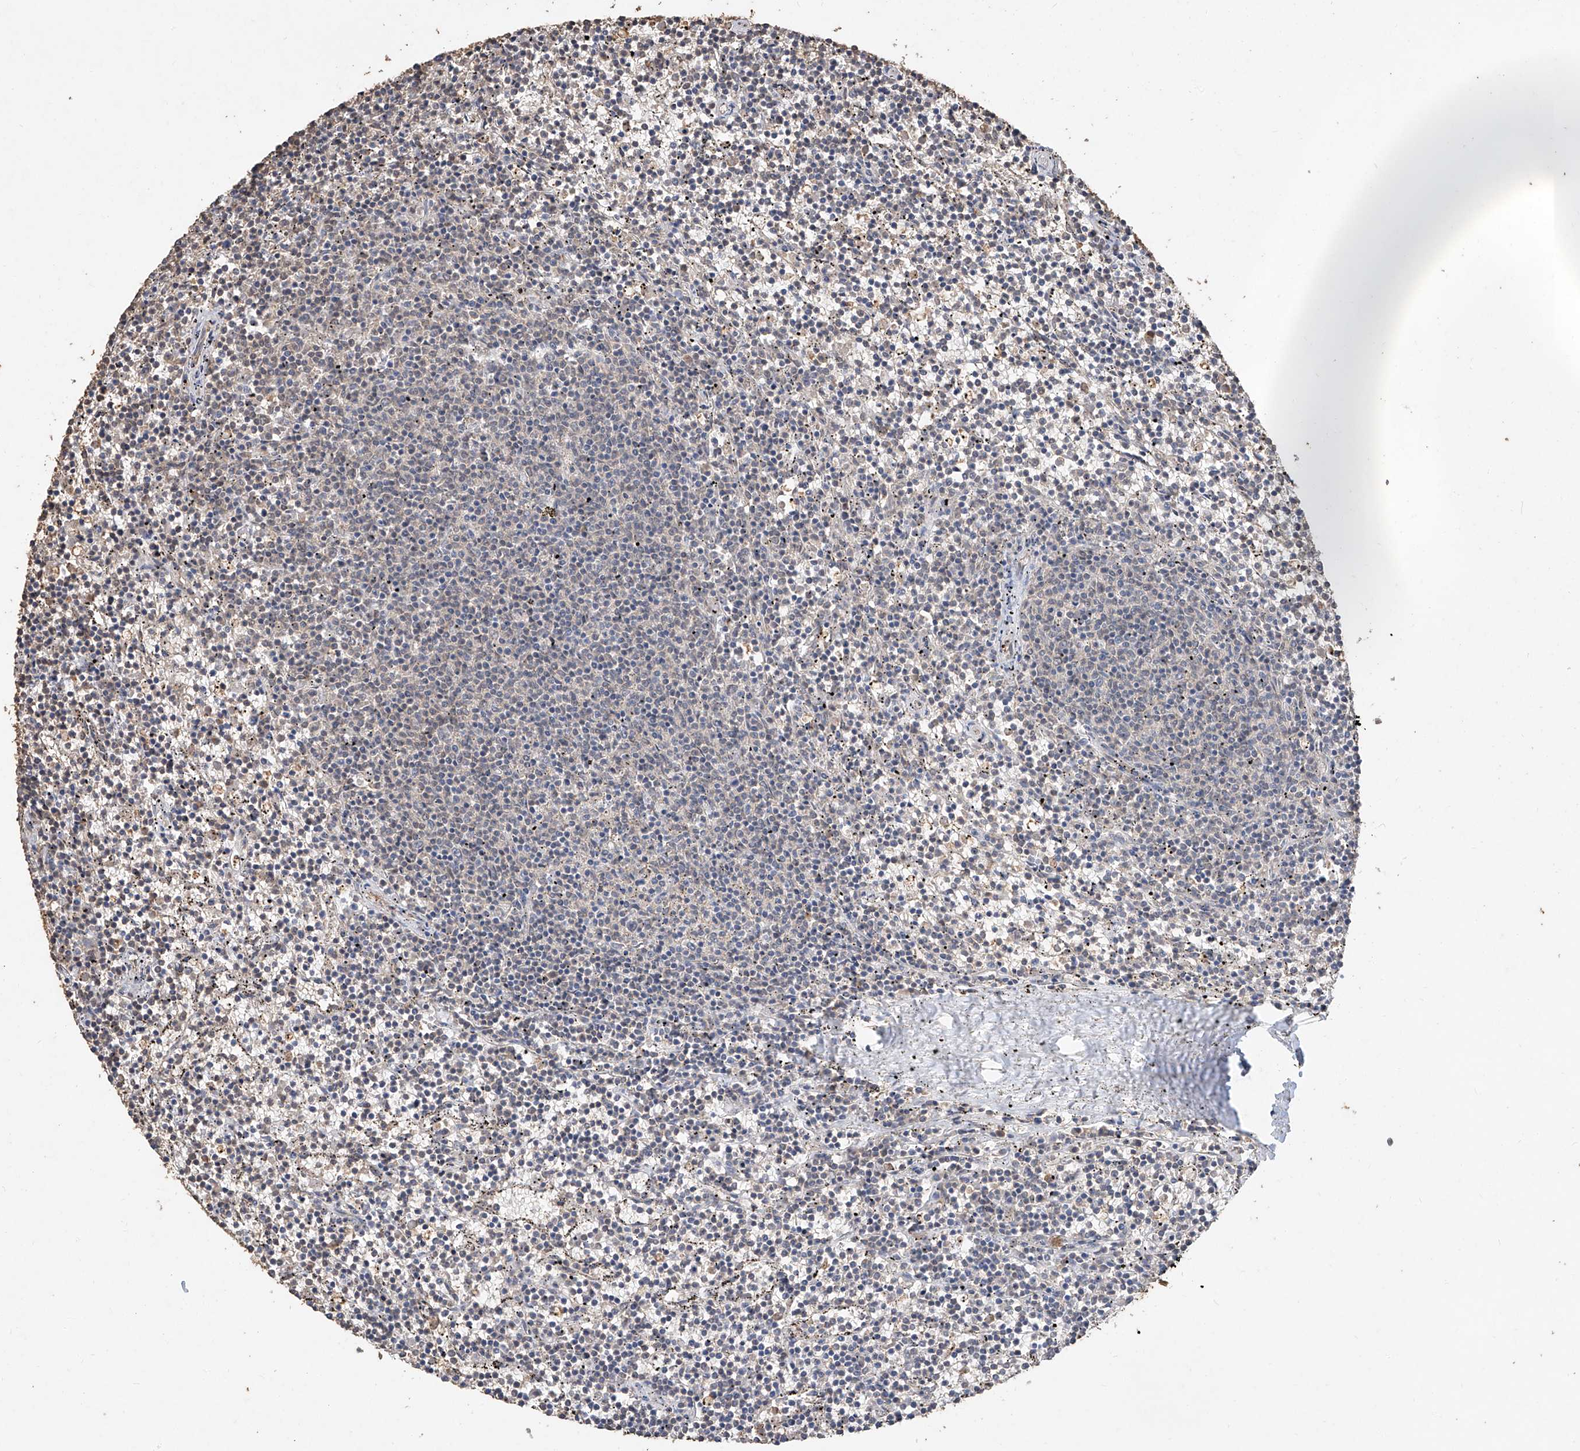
{"staining": {"intensity": "negative", "quantity": "none", "location": "none"}, "tissue": "lymphoma", "cell_type": "Tumor cells", "image_type": "cancer", "snomed": [{"axis": "morphology", "description": "Malignant lymphoma, non-Hodgkin's type, Low grade"}, {"axis": "topography", "description": "Spleen"}], "caption": "Human lymphoma stained for a protein using IHC exhibits no positivity in tumor cells.", "gene": "ELOVL1", "patient": {"sex": "female", "age": 50}}